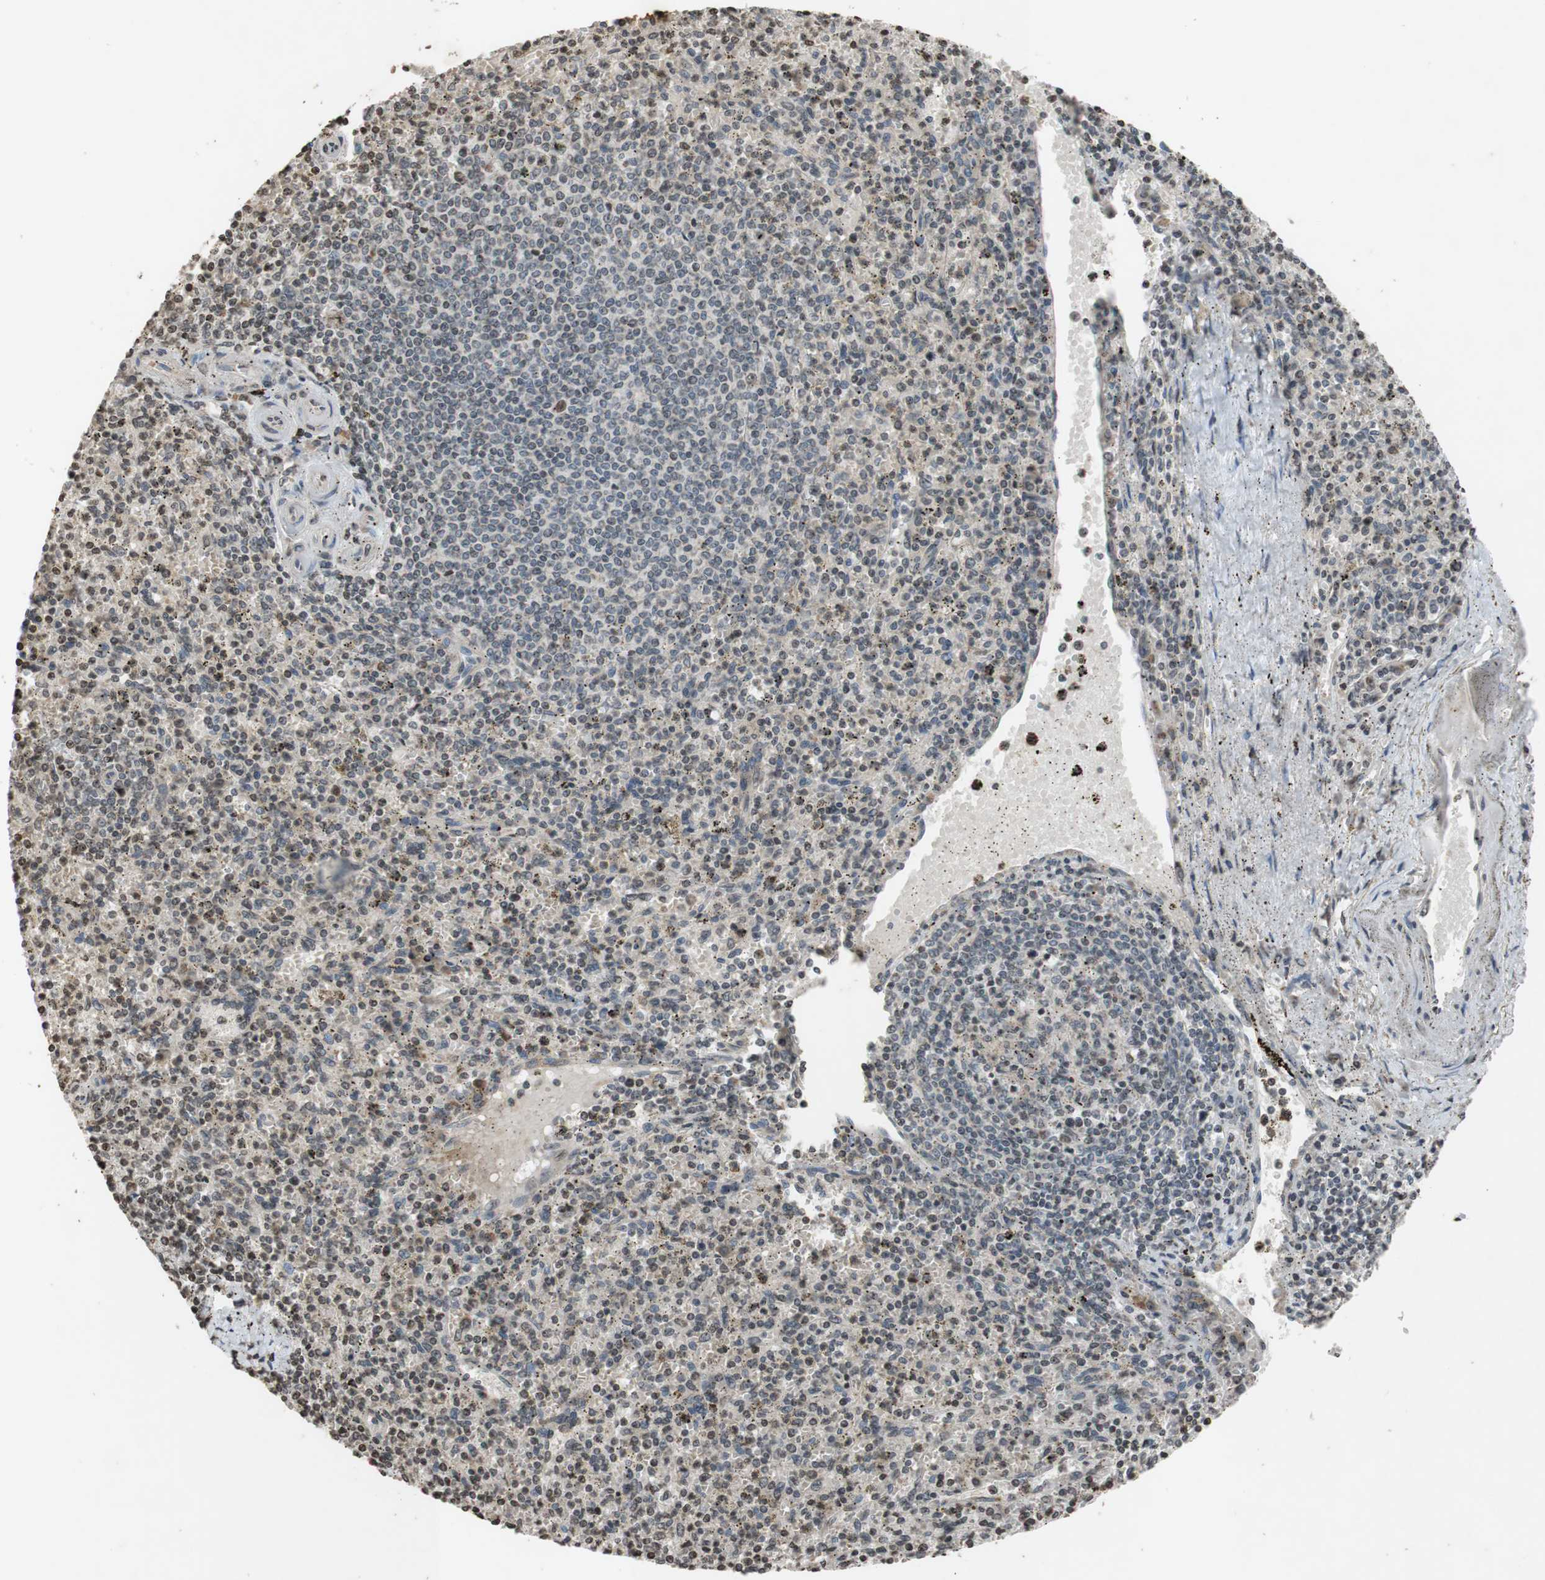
{"staining": {"intensity": "weak", "quantity": "25%-75%", "location": "nuclear"}, "tissue": "spleen", "cell_type": "Cells in red pulp", "image_type": "normal", "snomed": [{"axis": "morphology", "description": "Normal tissue, NOS"}, {"axis": "topography", "description": "Spleen"}], "caption": "Immunohistochemistry (DAB (3,3'-diaminobenzidine)) staining of benign spleen reveals weak nuclear protein staining in about 25%-75% of cells in red pulp. (DAB IHC with brightfield microscopy, high magnification).", "gene": "MCM6", "patient": {"sex": "male", "age": 72}}